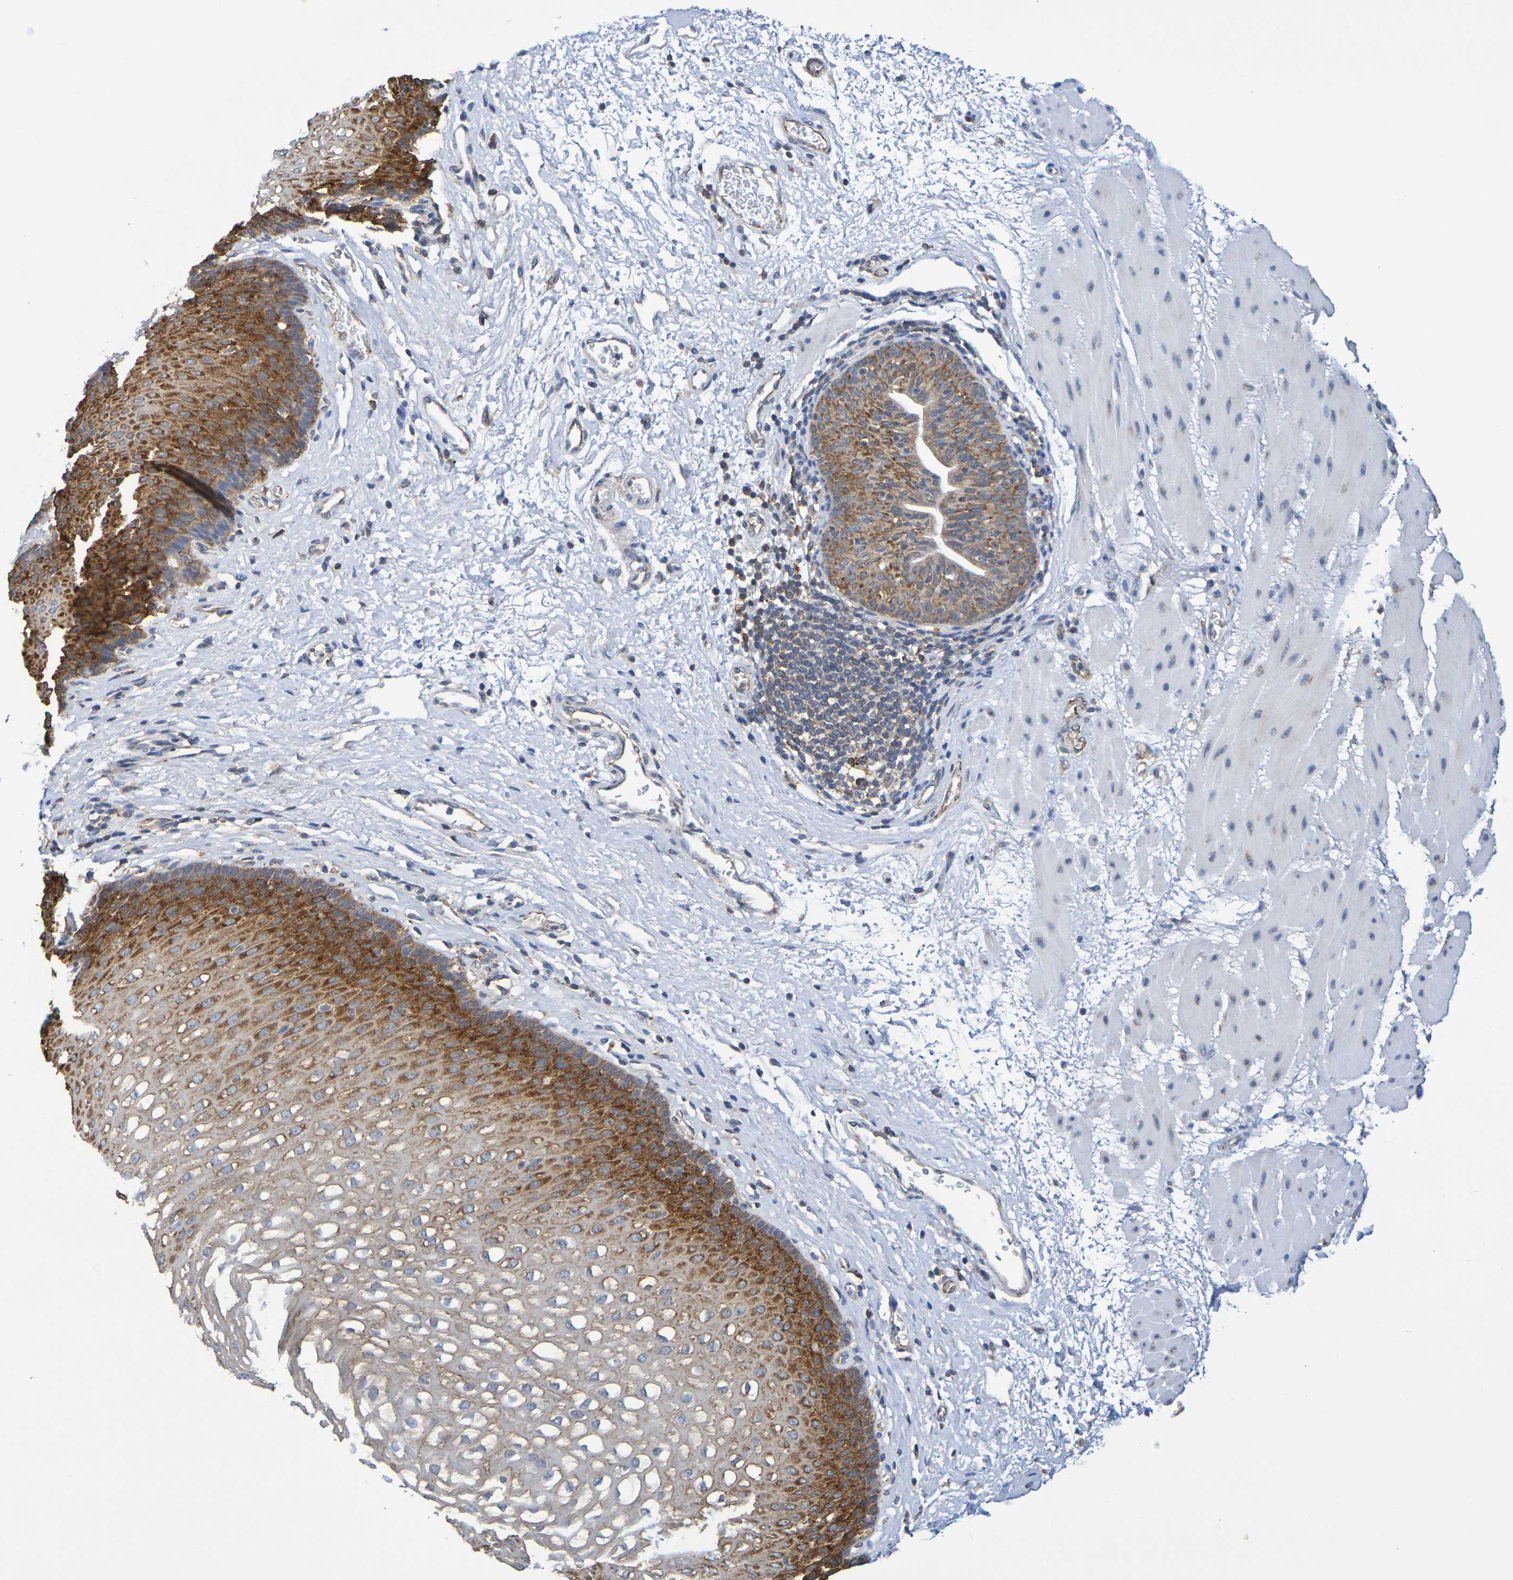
{"staining": {"intensity": "moderate", "quantity": ">75%", "location": "cytoplasmic/membranous"}, "tissue": "esophagus", "cell_type": "Squamous epithelial cells", "image_type": "normal", "snomed": [{"axis": "morphology", "description": "Normal tissue, NOS"}, {"axis": "topography", "description": "Esophagus"}], "caption": "Moderate cytoplasmic/membranous protein positivity is seen in about >75% of squamous epithelial cells in esophagus. (DAB IHC, brown staining for protein, blue staining for nuclei).", "gene": "CHRNB1", "patient": {"sex": "male", "age": 48}}